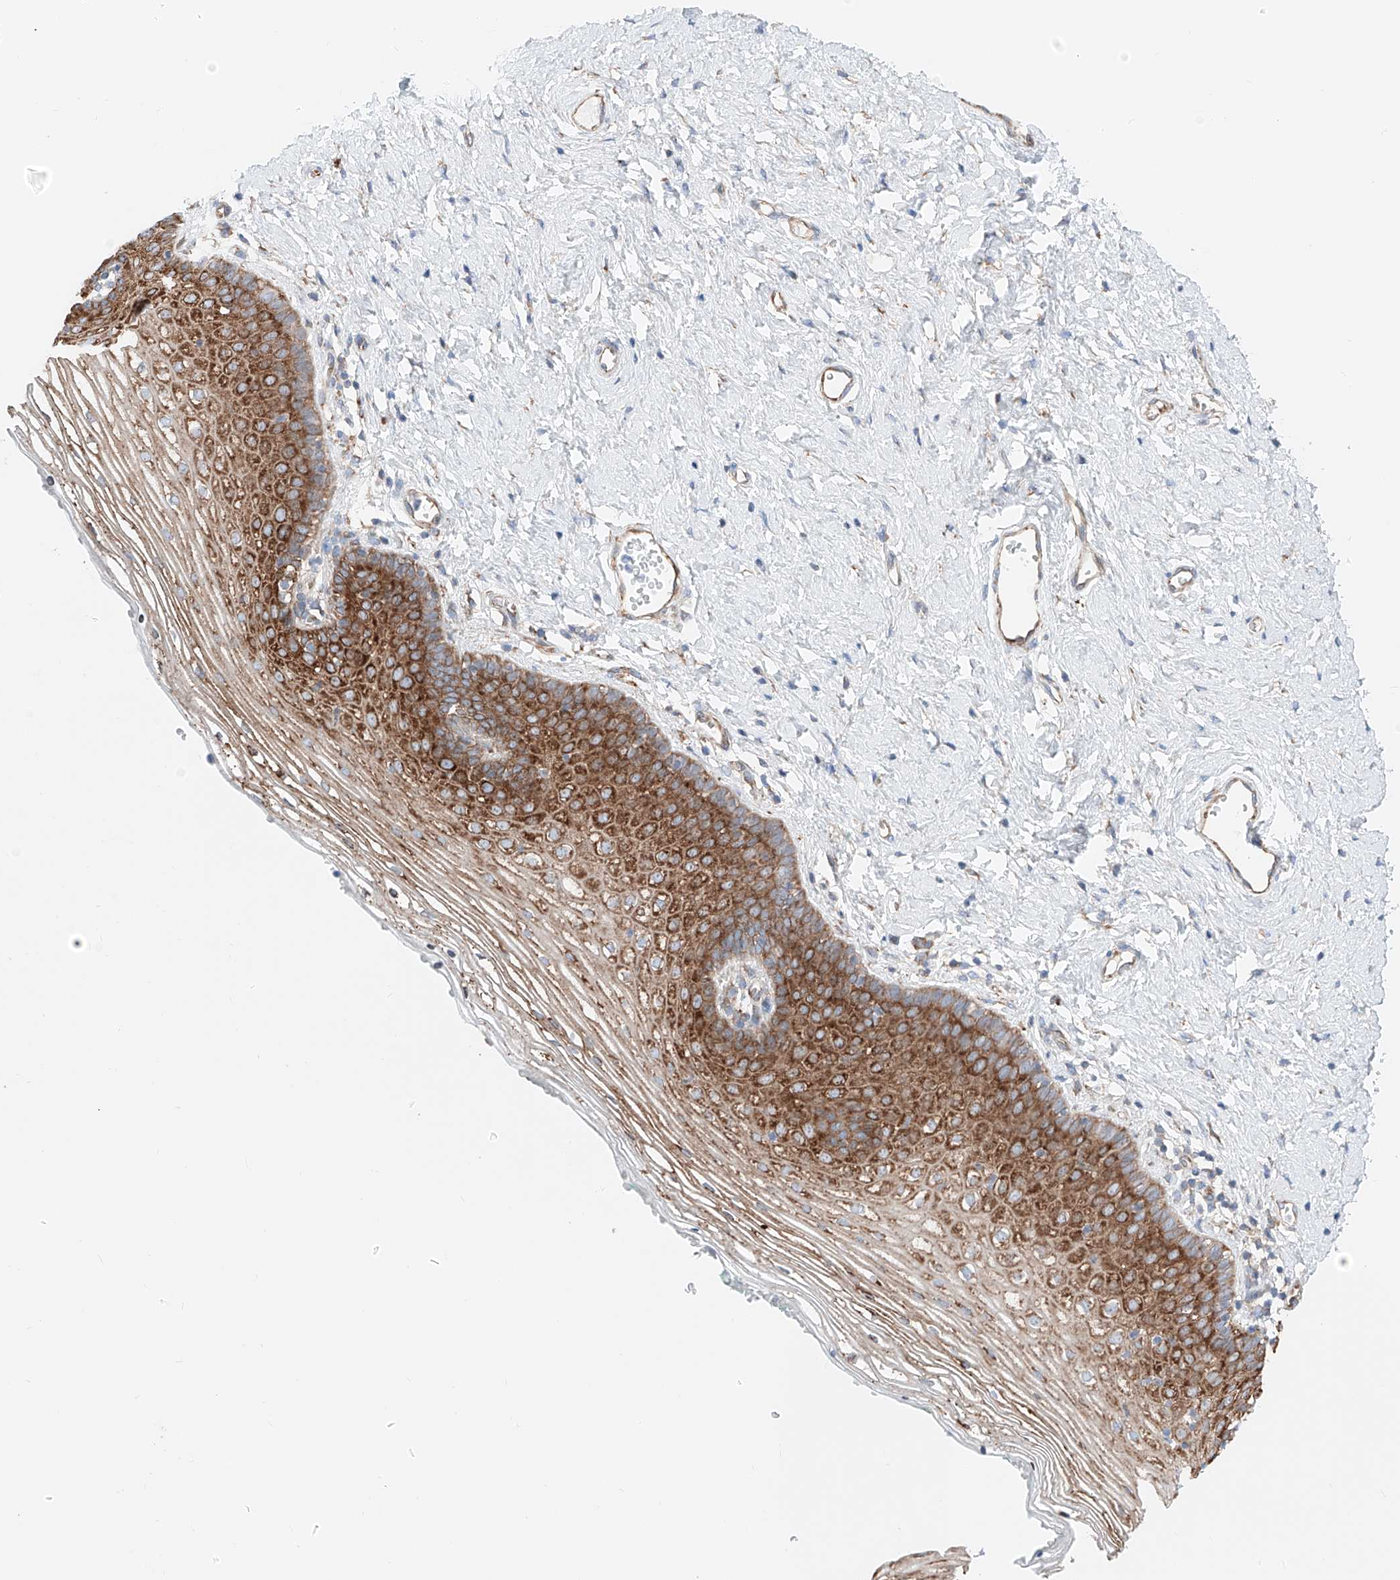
{"staining": {"intensity": "strong", "quantity": ">75%", "location": "cytoplasmic/membranous"}, "tissue": "vagina", "cell_type": "Squamous epithelial cells", "image_type": "normal", "snomed": [{"axis": "morphology", "description": "Normal tissue, NOS"}, {"axis": "topography", "description": "Vagina"}], "caption": "The micrograph demonstrates immunohistochemical staining of normal vagina. There is strong cytoplasmic/membranous staining is present in approximately >75% of squamous epithelial cells.", "gene": "CRELD1", "patient": {"sex": "female", "age": 32}}